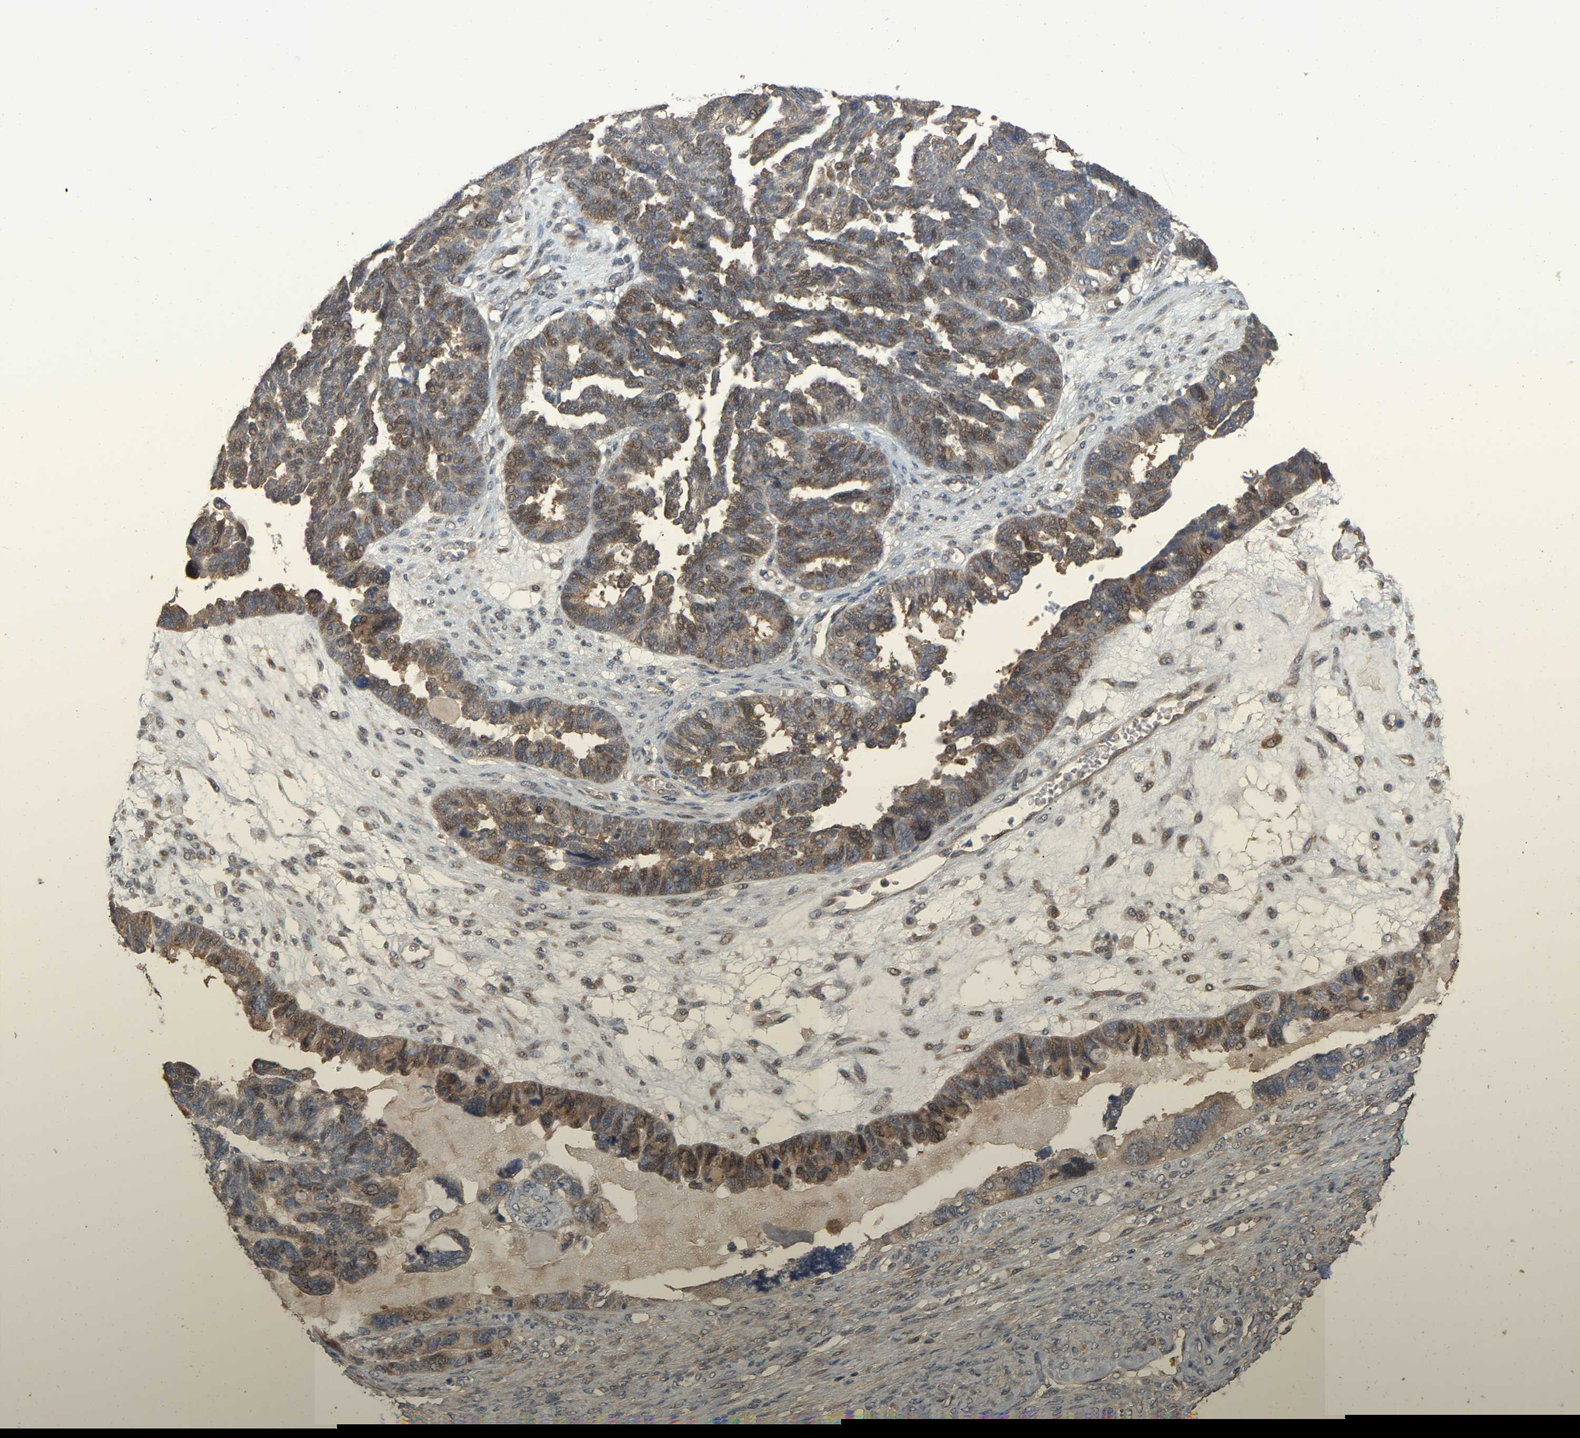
{"staining": {"intensity": "moderate", "quantity": ">75%", "location": "cytoplasmic/membranous,nuclear"}, "tissue": "ovarian cancer", "cell_type": "Tumor cells", "image_type": "cancer", "snomed": [{"axis": "morphology", "description": "Cystadenocarcinoma, serous, NOS"}, {"axis": "topography", "description": "Ovary"}], "caption": "Protein staining displays moderate cytoplasmic/membranous and nuclear positivity in approximately >75% of tumor cells in ovarian serous cystadenocarcinoma.", "gene": "NCS1", "patient": {"sex": "female", "age": 79}}